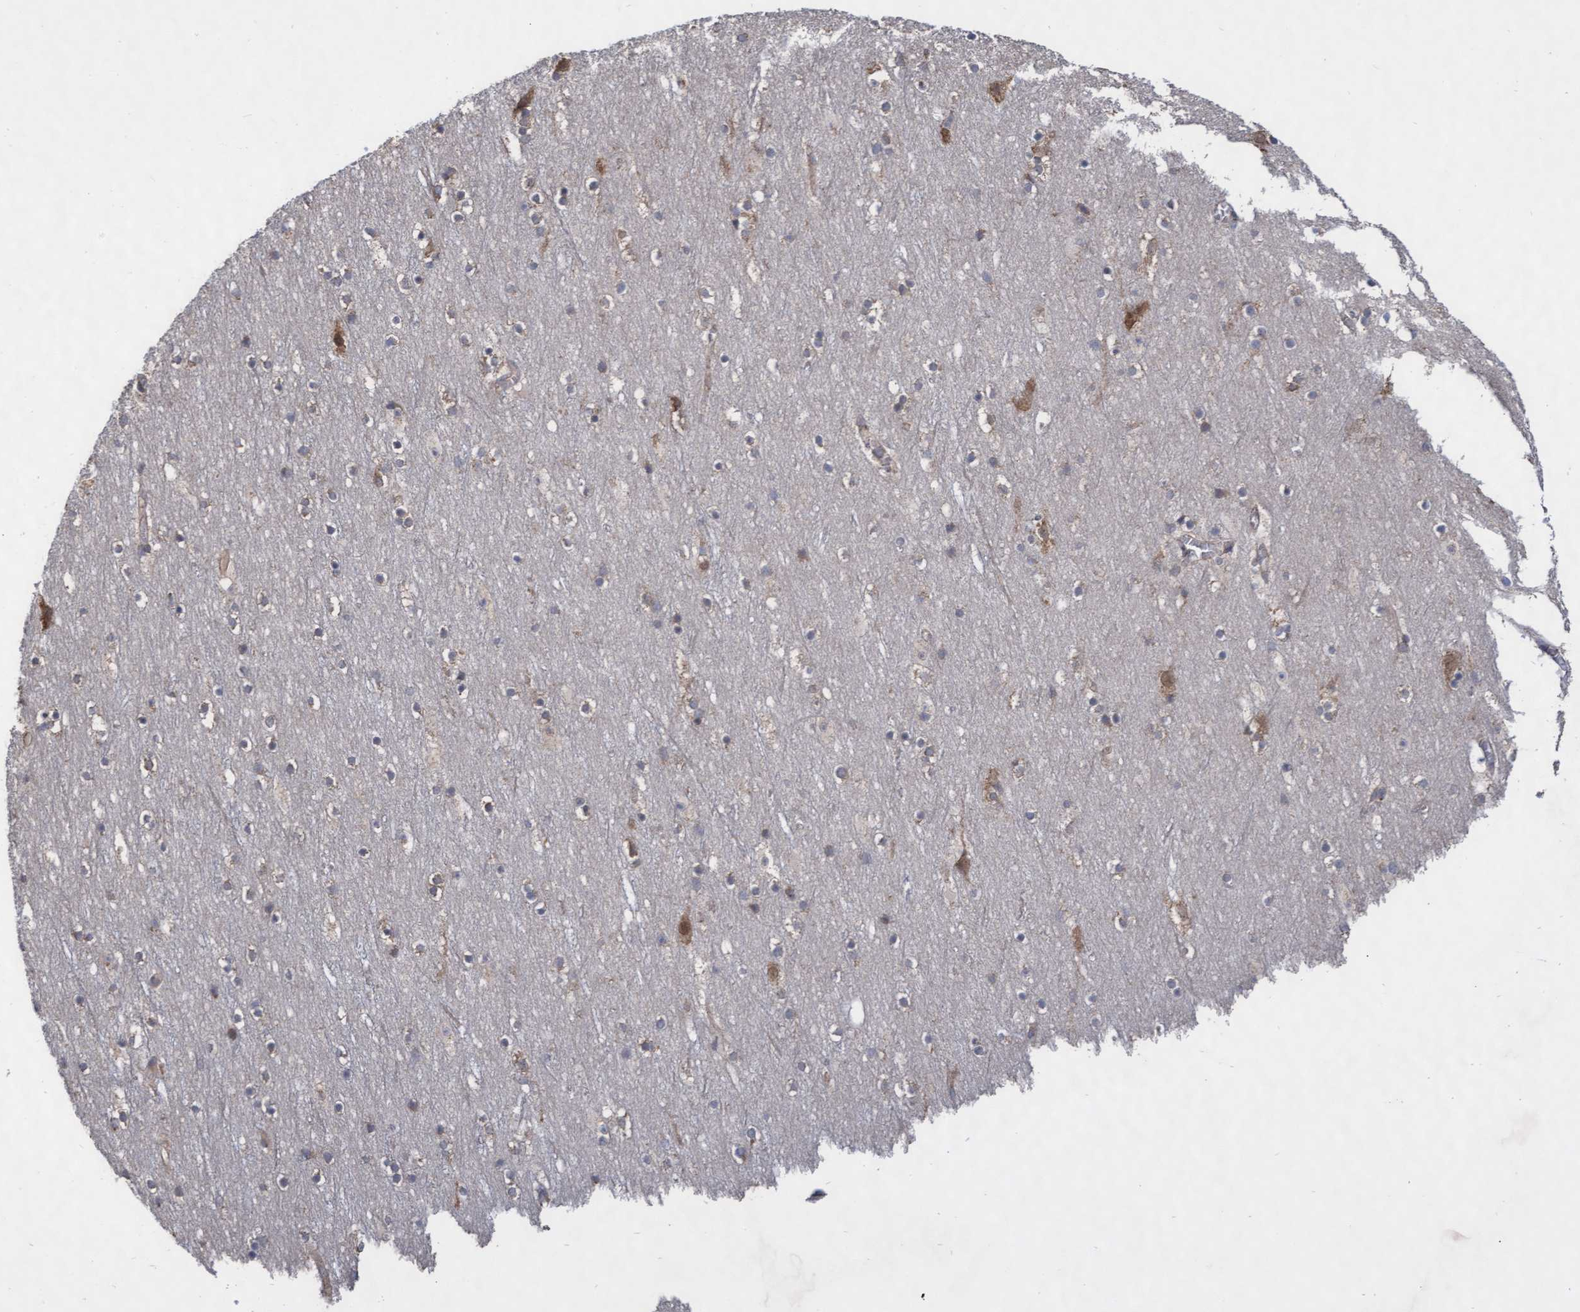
{"staining": {"intensity": "weak", "quantity": "25%-75%", "location": "cytoplasmic/membranous"}, "tissue": "cerebral cortex", "cell_type": "Endothelial cells", "image_type": "normal", "snomed": [{"axis": "morphology", "description": "Normal tissue, NOS"}, {"axis": "topography", "description": "Cerebral cortex"}], "caption": "Approximately 25%-75% of endothelial cells in benign cerebral cortex demonstrate weak cytoplasmic/membranous protein positivity as visualized by brown immunohistochemical staining.", "gene": "ABCF2", "patient": {"sex": "male", "age": 45}}